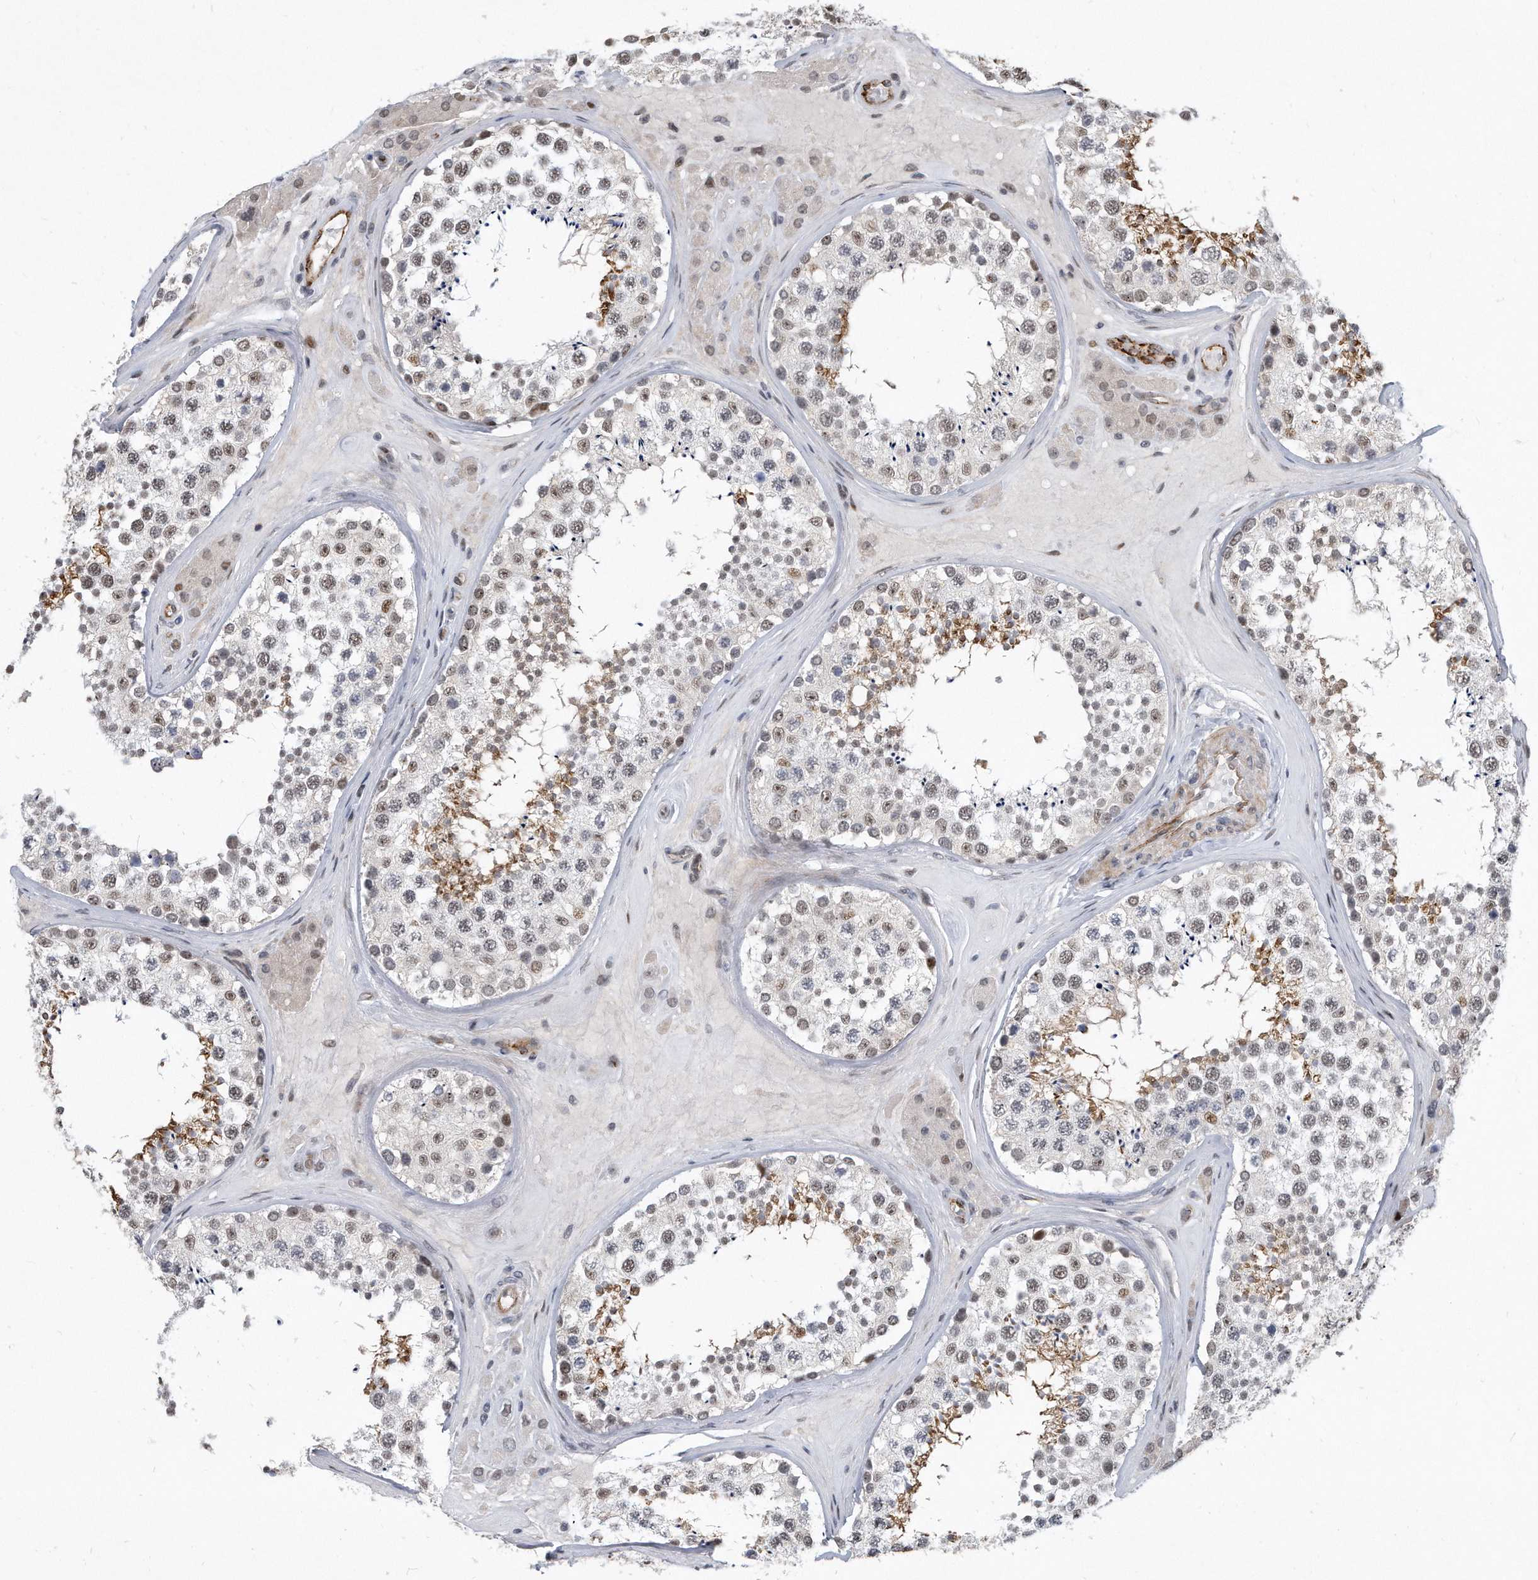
{"staining": {"intensity": "moderate", "quantity": "<25%", "location": "nuclear"}, "tissue": "testis", "cell_type": "Cells in seminiferous ducts", "image_type": "normal", "snomed": [{"axis": "morphology", "description": "Normal tissue, NOS"}, {"axis": "topography", "description": "Testis"}], "caption": "IHC (DAB) staining of benign human testis shows moderate nuclear protein expression in about <25% of cells in seminiferous ducts.", "gene": "PGBD2", "patient": {"sex": "male", "age": 46}}